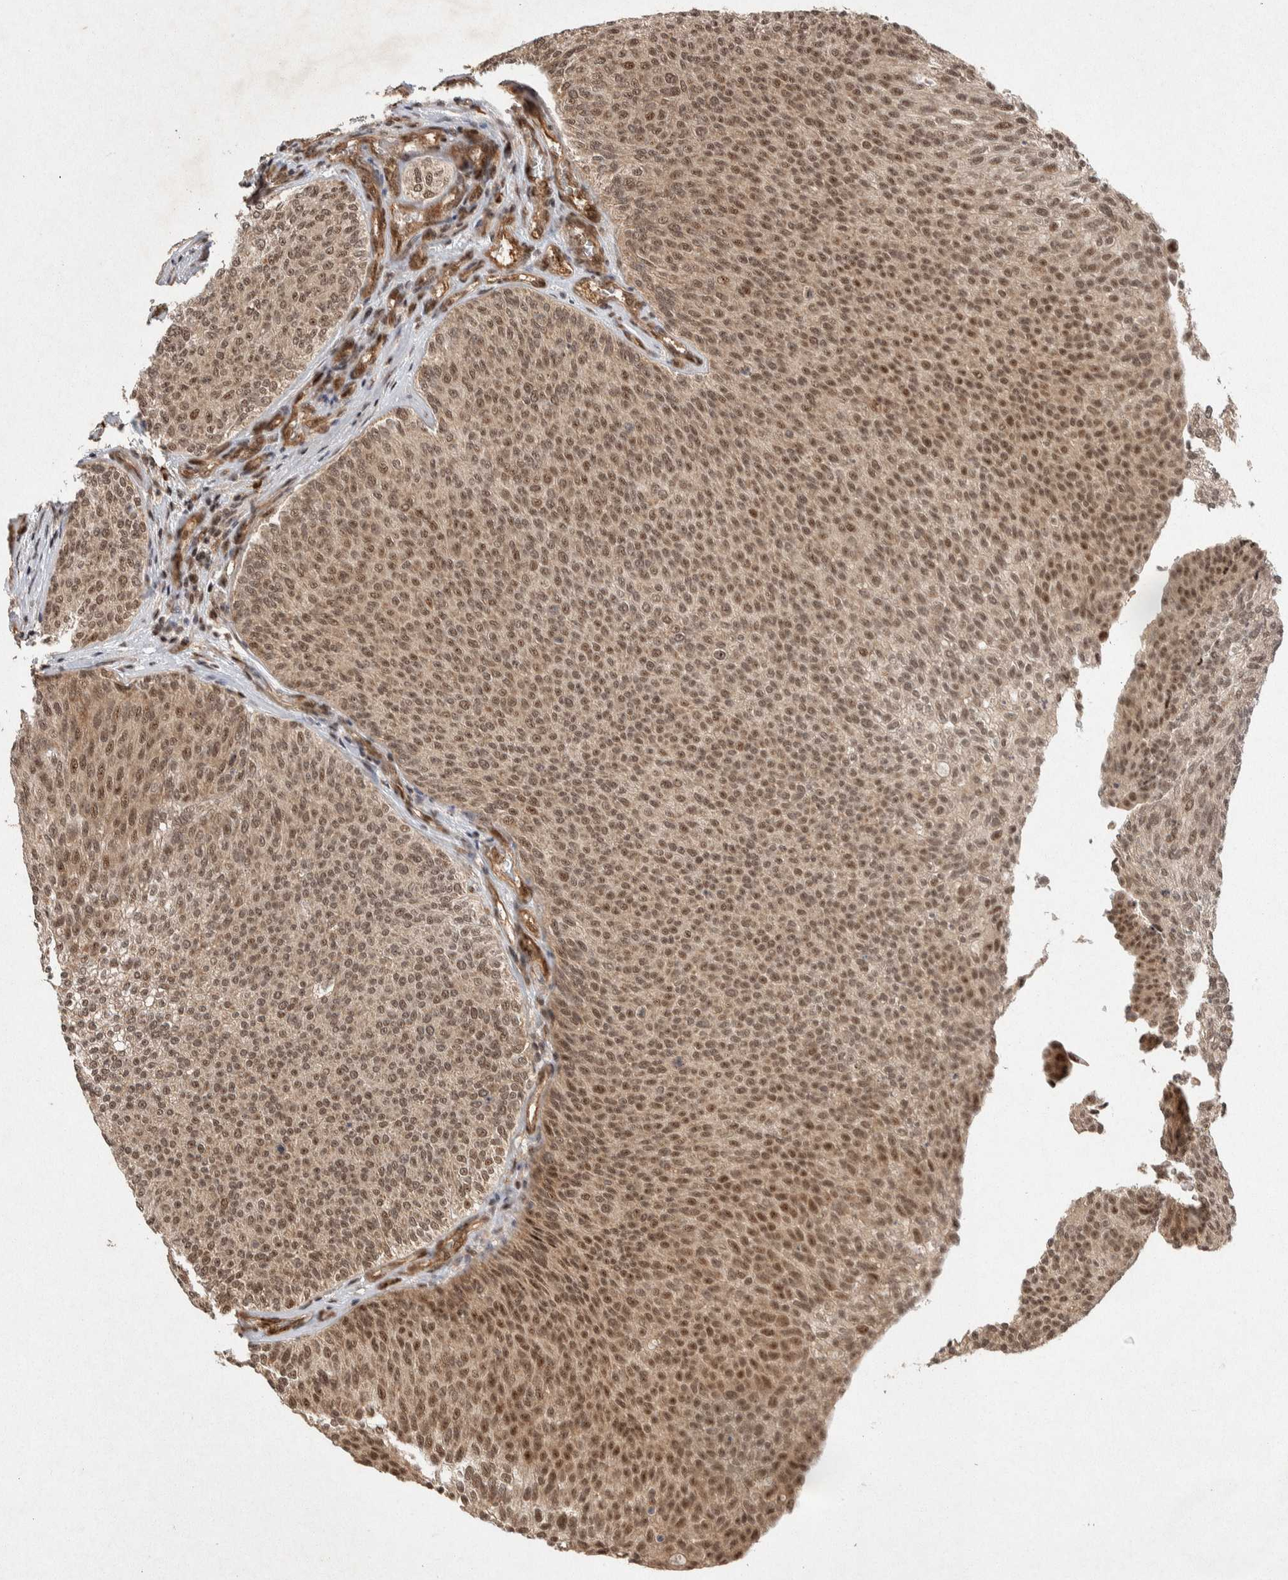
{"staining": {"intensity": "moderate", "quantity": ">75%", "location": "nuclear"}, "tissue": "urothelial cancer", "cell_type": "Tumor cells", "image_type": "cancer", "snomed": [{"axis": "morphology", "description": "Urothelial carcinoma, Low grade"}, {"axis": "topography", "description": "Urinary bladder"}], "caption": "Urothelial carcinoma (low-grade) stained with IHC demonstrates moderate nuclear staining in approximately >75% of tumor cells.", "gene": "TOR1B", "patient": {"sex": "female", "age": 79}}